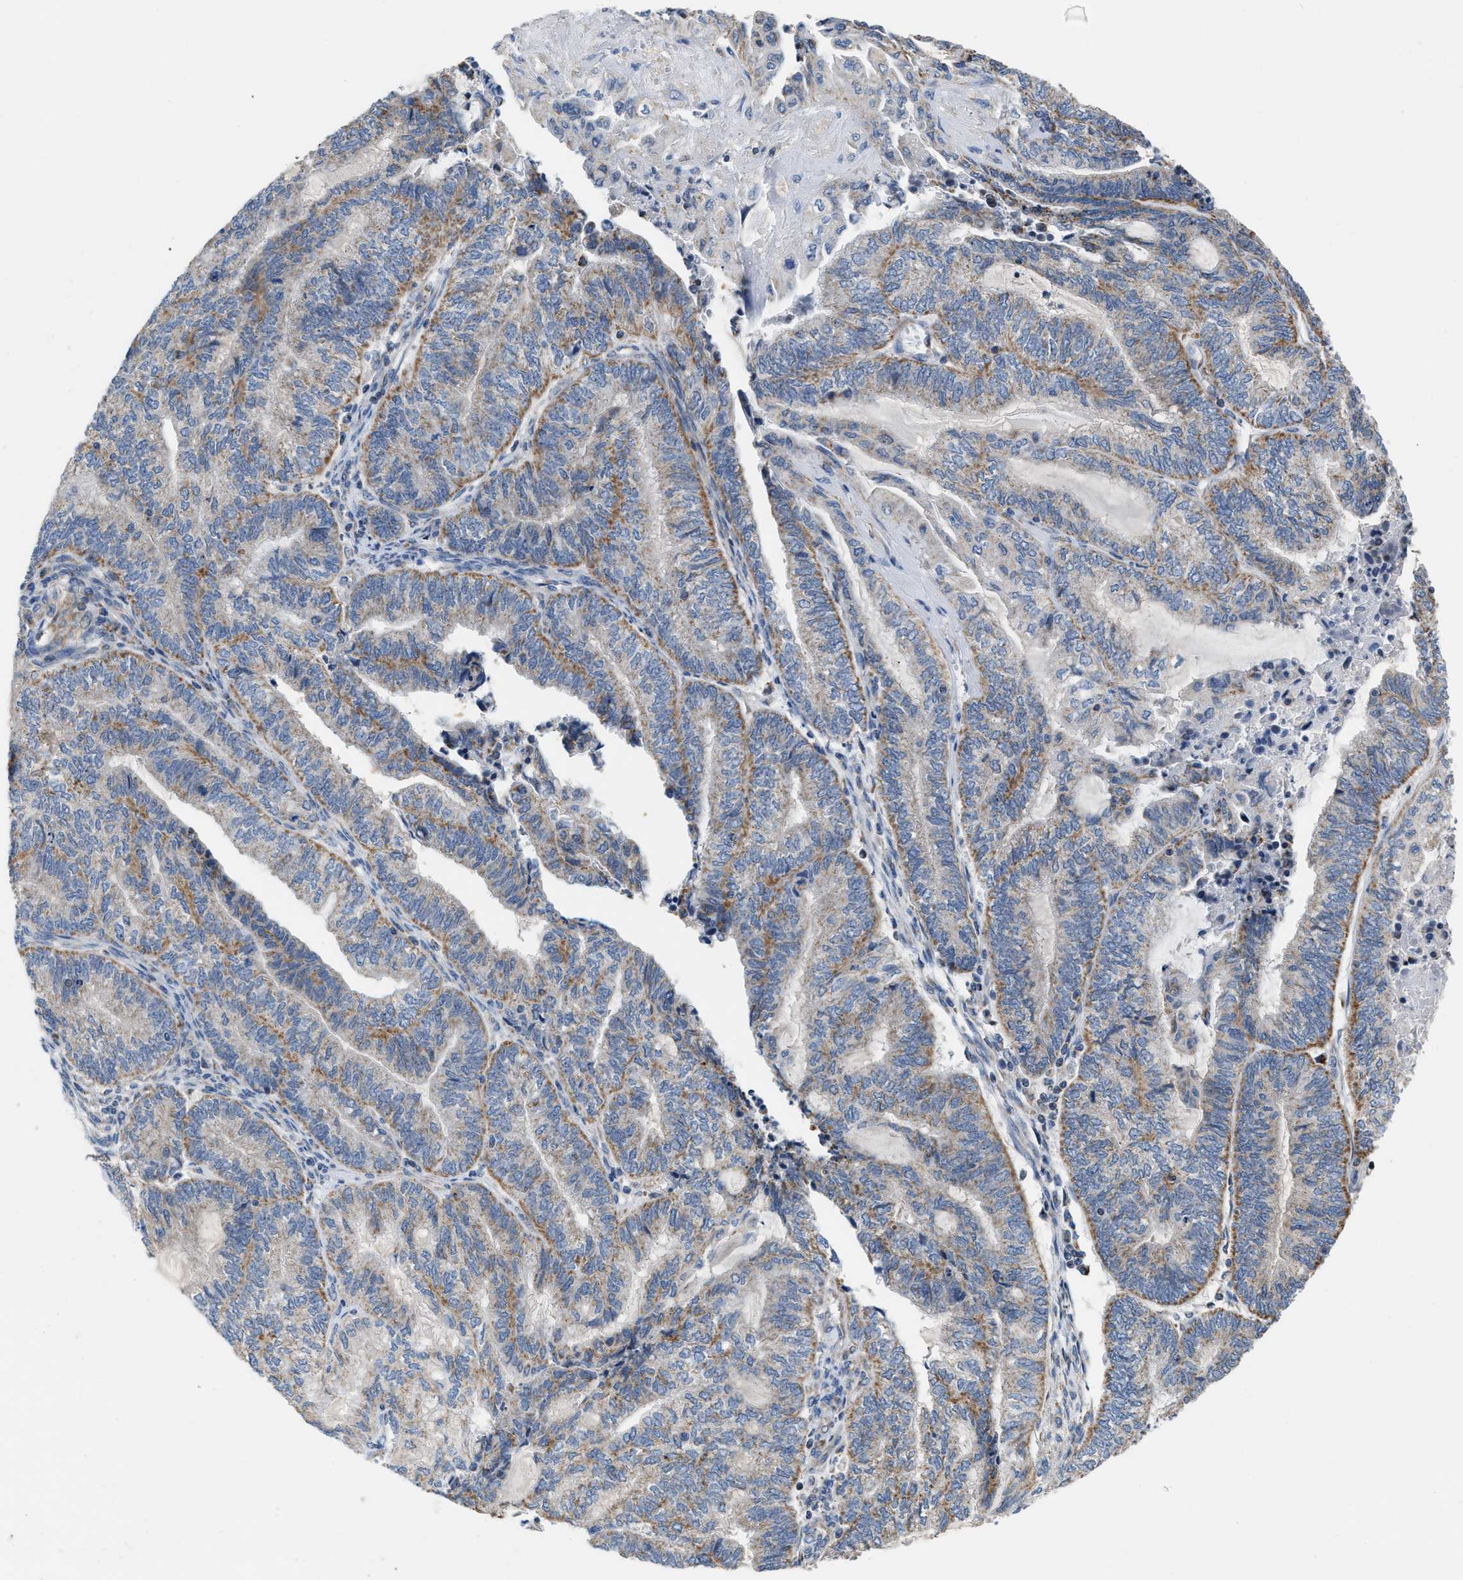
{"staining": {"intensity": "weak", "quantity": ">75%", "location": "cytoplasmic/membranous"}, "tissue": "endometrial cancer", "cell_type": "Tumor cells", "image_type": "cancer", "snomed": [{"axis": "morphology", "description": "Adenocarcinoma, NOS"}, {"axis": "topography", "description": "Uterus"}, {"axis": "topography", "description": "Endometrium"}], "caption": "Endometrial adenocarcinoma stained for a protein (brown) reveals weak cytoplasmic/membranous positive positivity in approximately >75% of tumor cells.", "gene": "DDX56", "patient": {"sex": "female", "age": 70}}